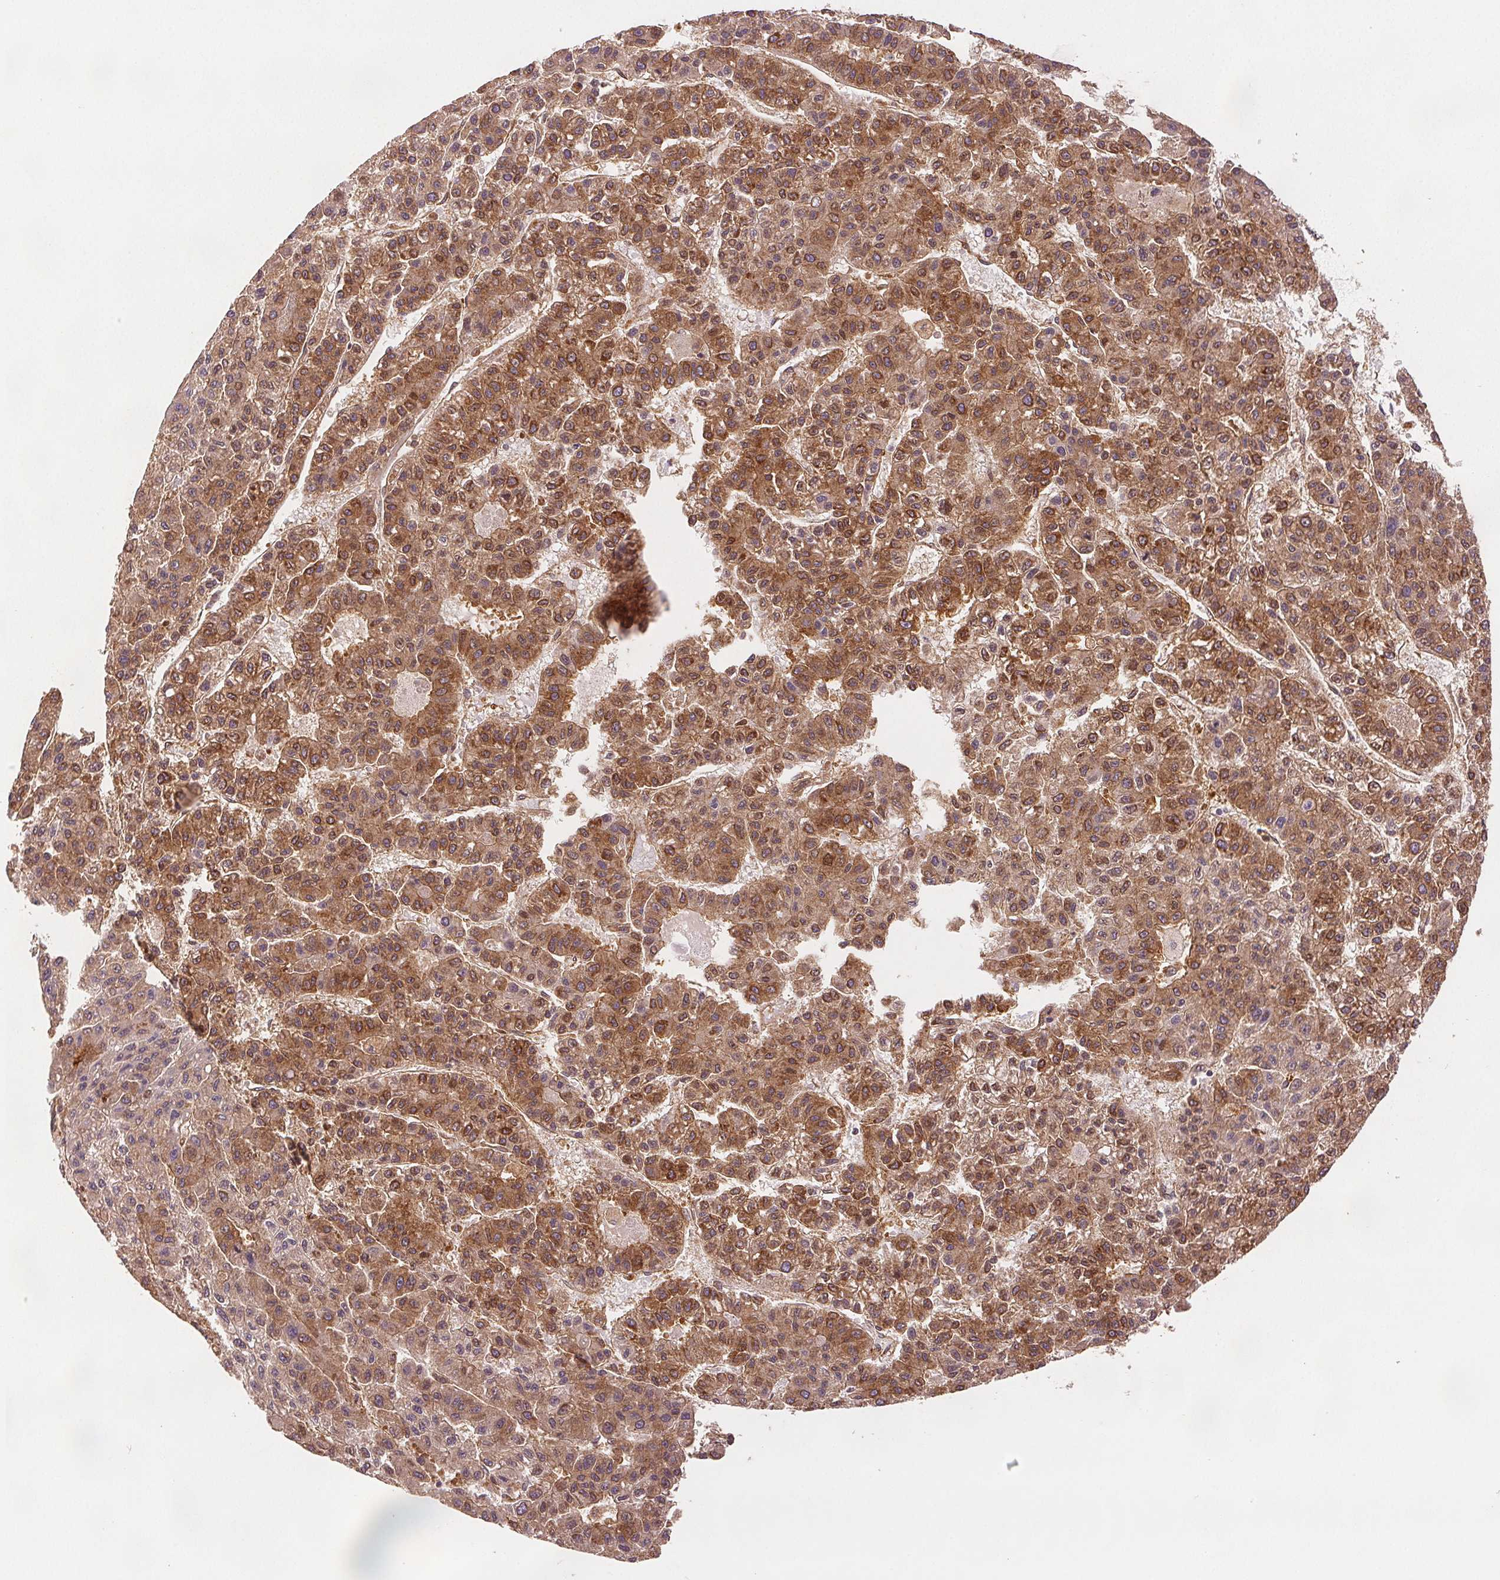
{"staining": {"intensity": "moderate", "quantity": ">75%", "location": "cytoplasmic/membranous"}, "tissue": "liver cancer", "cell_type": "Tumor cells", "image_type": "cancer", "snomed": [{"axis": "morphology", "description": "Carcinoma, Hepatocellular, NOS"}, {"axis": "topography", "description": "Liver"}], "caption": "A medium amount of moderate cytoplasmic/membranous staining is appreciated in approximately >75% of tumor cells in liver cancer tissue.", "gene": "DIAPH2", "patient": {"sex": "male", "age": 70}}